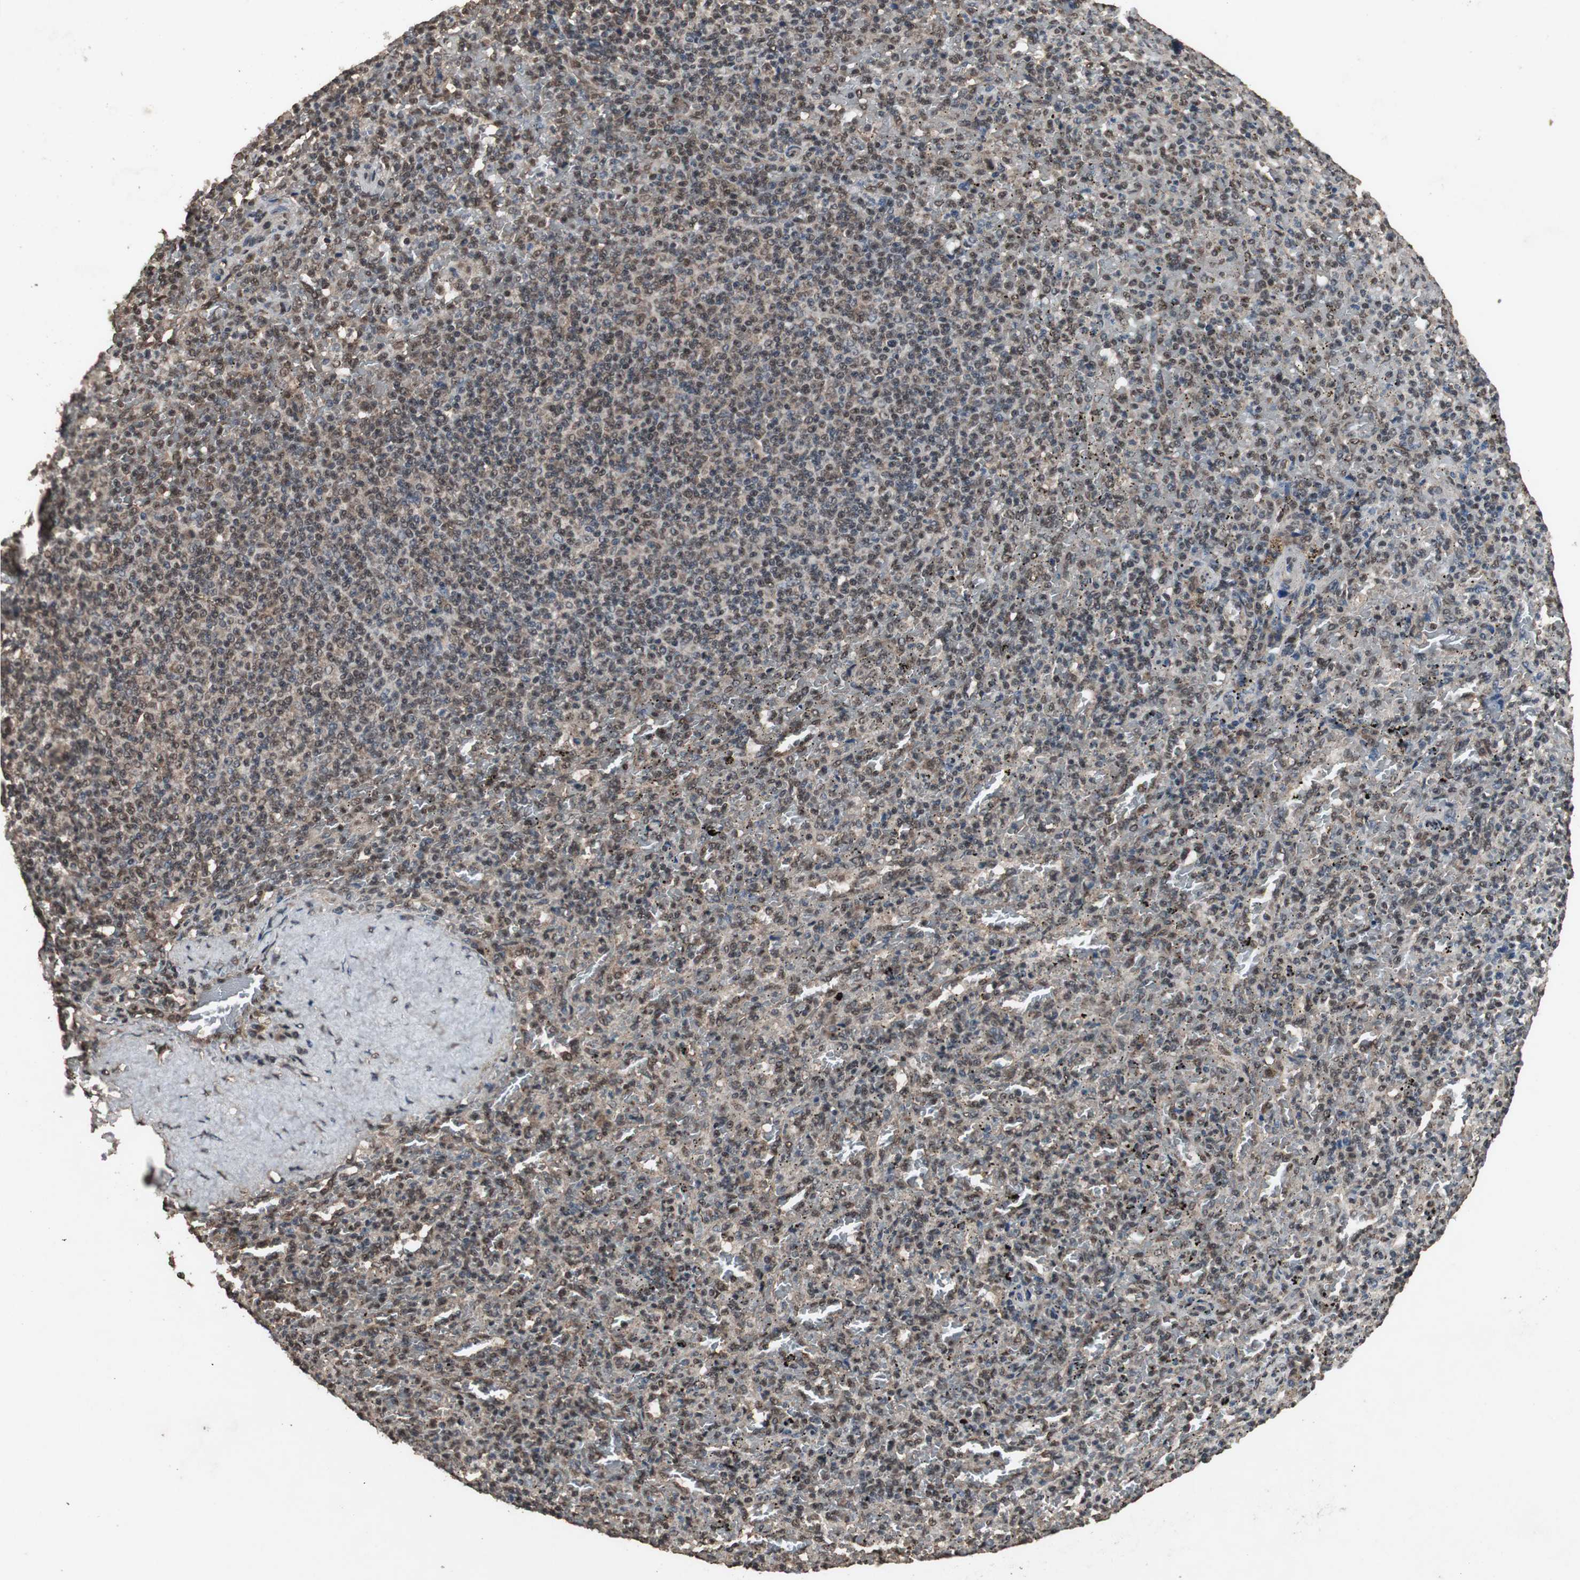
{"staining": {"intensity": "moderate", "quantity": "25%-75%", "location": "cytoplasmic/membranous,nuclear"}, "tissue": "spleen", "cell_type": "Cells in red pulp", "image_type": "normal", "snomed": [{"axis": "morphology", "description": "Normal tissue, NOS"}, {"axis": "topography", "description": "Spleen"}], "caption": "An immunohistochemistry micrograph of normal tissue is shown. Protein staining in brown labels moderate cytoplasmic/membranous,nuclear positivity in spleen within cells in red pulp. (DAB (3,3'-diaminobenzidine) IHC with brightfield microscopy, high magnification).", "gene": "PPP1R13B", "patient": {"sex": "female", "age": 43}}